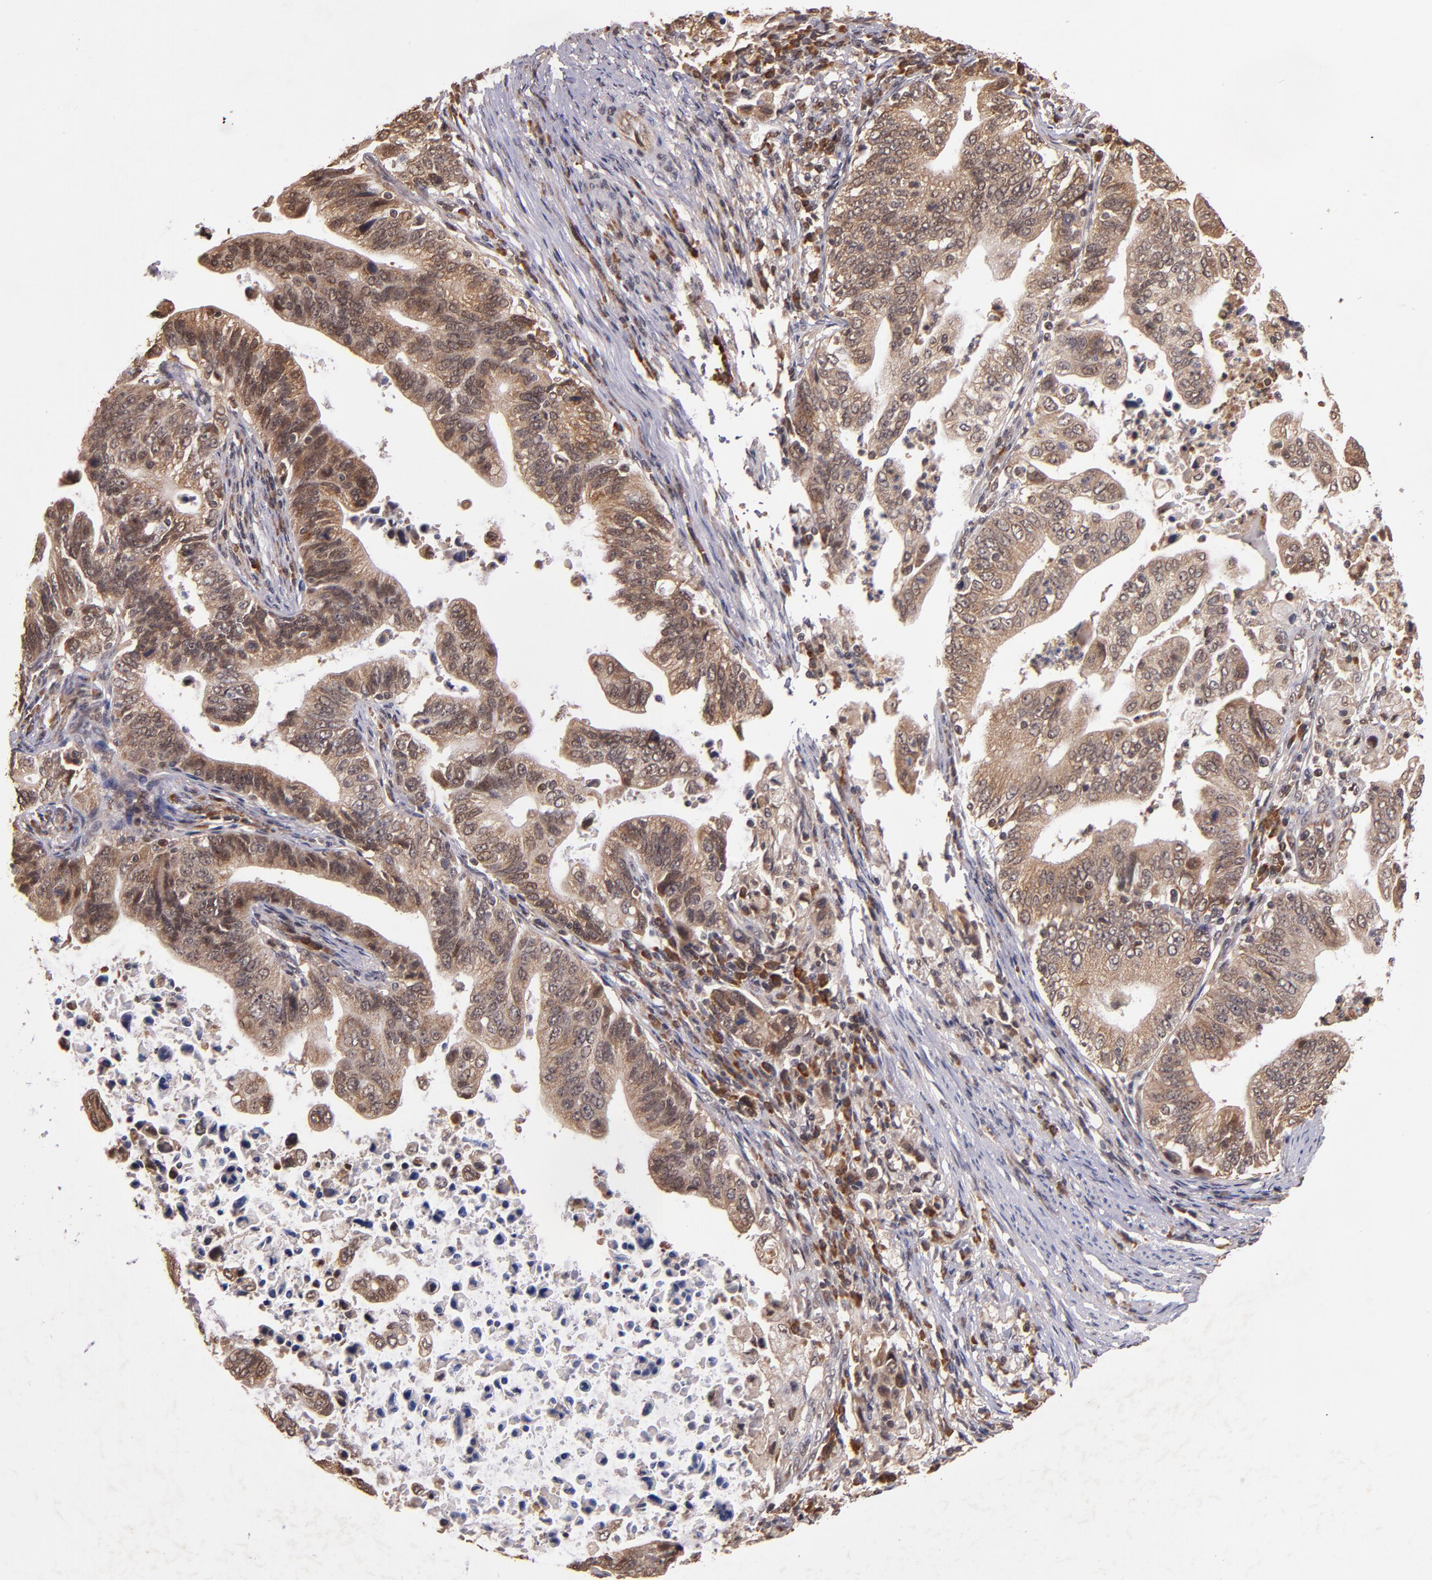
{"staining": {"intensity": "moderate", "quantity": ">75%", "location": "cytoplasmic/membranous"}, "tissue": "stomach cancer", "cell_type": "Tumor cells", "image_type": "cancer", "snomed": [{"axis": "morphology", "description": "Adenocarcinoma, NOS"}, {"axis": "topography", "description": "Stomach, upper"}], "caption": "Stomach adenocarcinoma stained with immunohistochemistry exhibits moderate cytoplasmic/membranous positivity in approximately >75% of tumor cells. The protein is shown in brown color, while the nuclei are stained blue.", "gene": "RIOK3", "patient": {"sex": "female", "age": 50}}